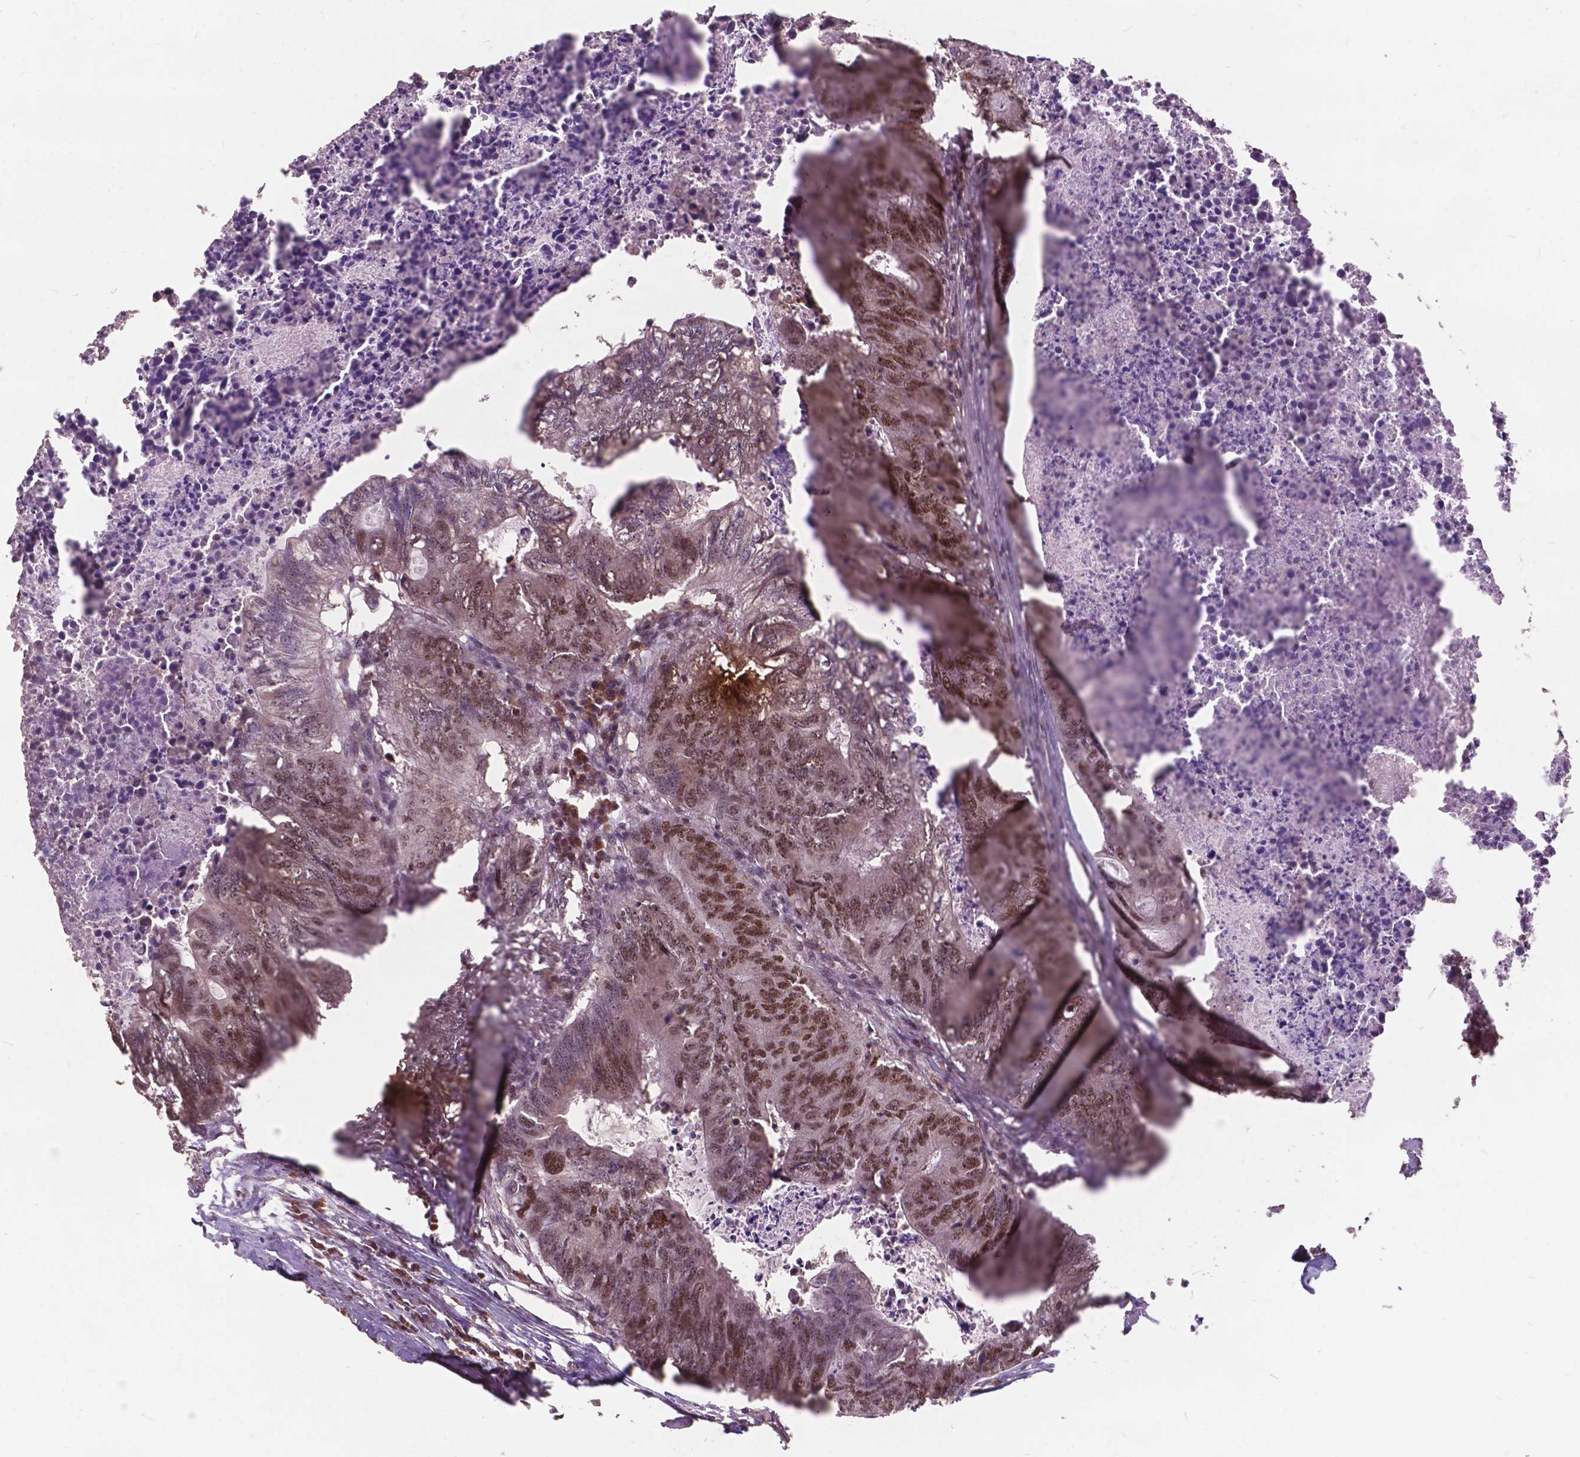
{"staining": {"intensity": "moderate", "quantity": "25%-75%", "location": "nuclear"}, "tissue": "colorectal cancer", "cell_type": "Tumor cells", "image_type": "cancer", "snomed": [{"axis": "morphology", "description": "Adenocarcinoma, NOS"}, {"axis": "topography", "description": "Colon"}], "caption": "Protein analysis of colorectal cancer (adenocarcinoma) tissue displays moderate nuclear expression in about 25%-75% of tumor cells. Immunohistochemistry stains the protein in brown and the nuclei are stained blue.", "gene": "MSH2", "patient": {"sex": "male", "age": 67}}